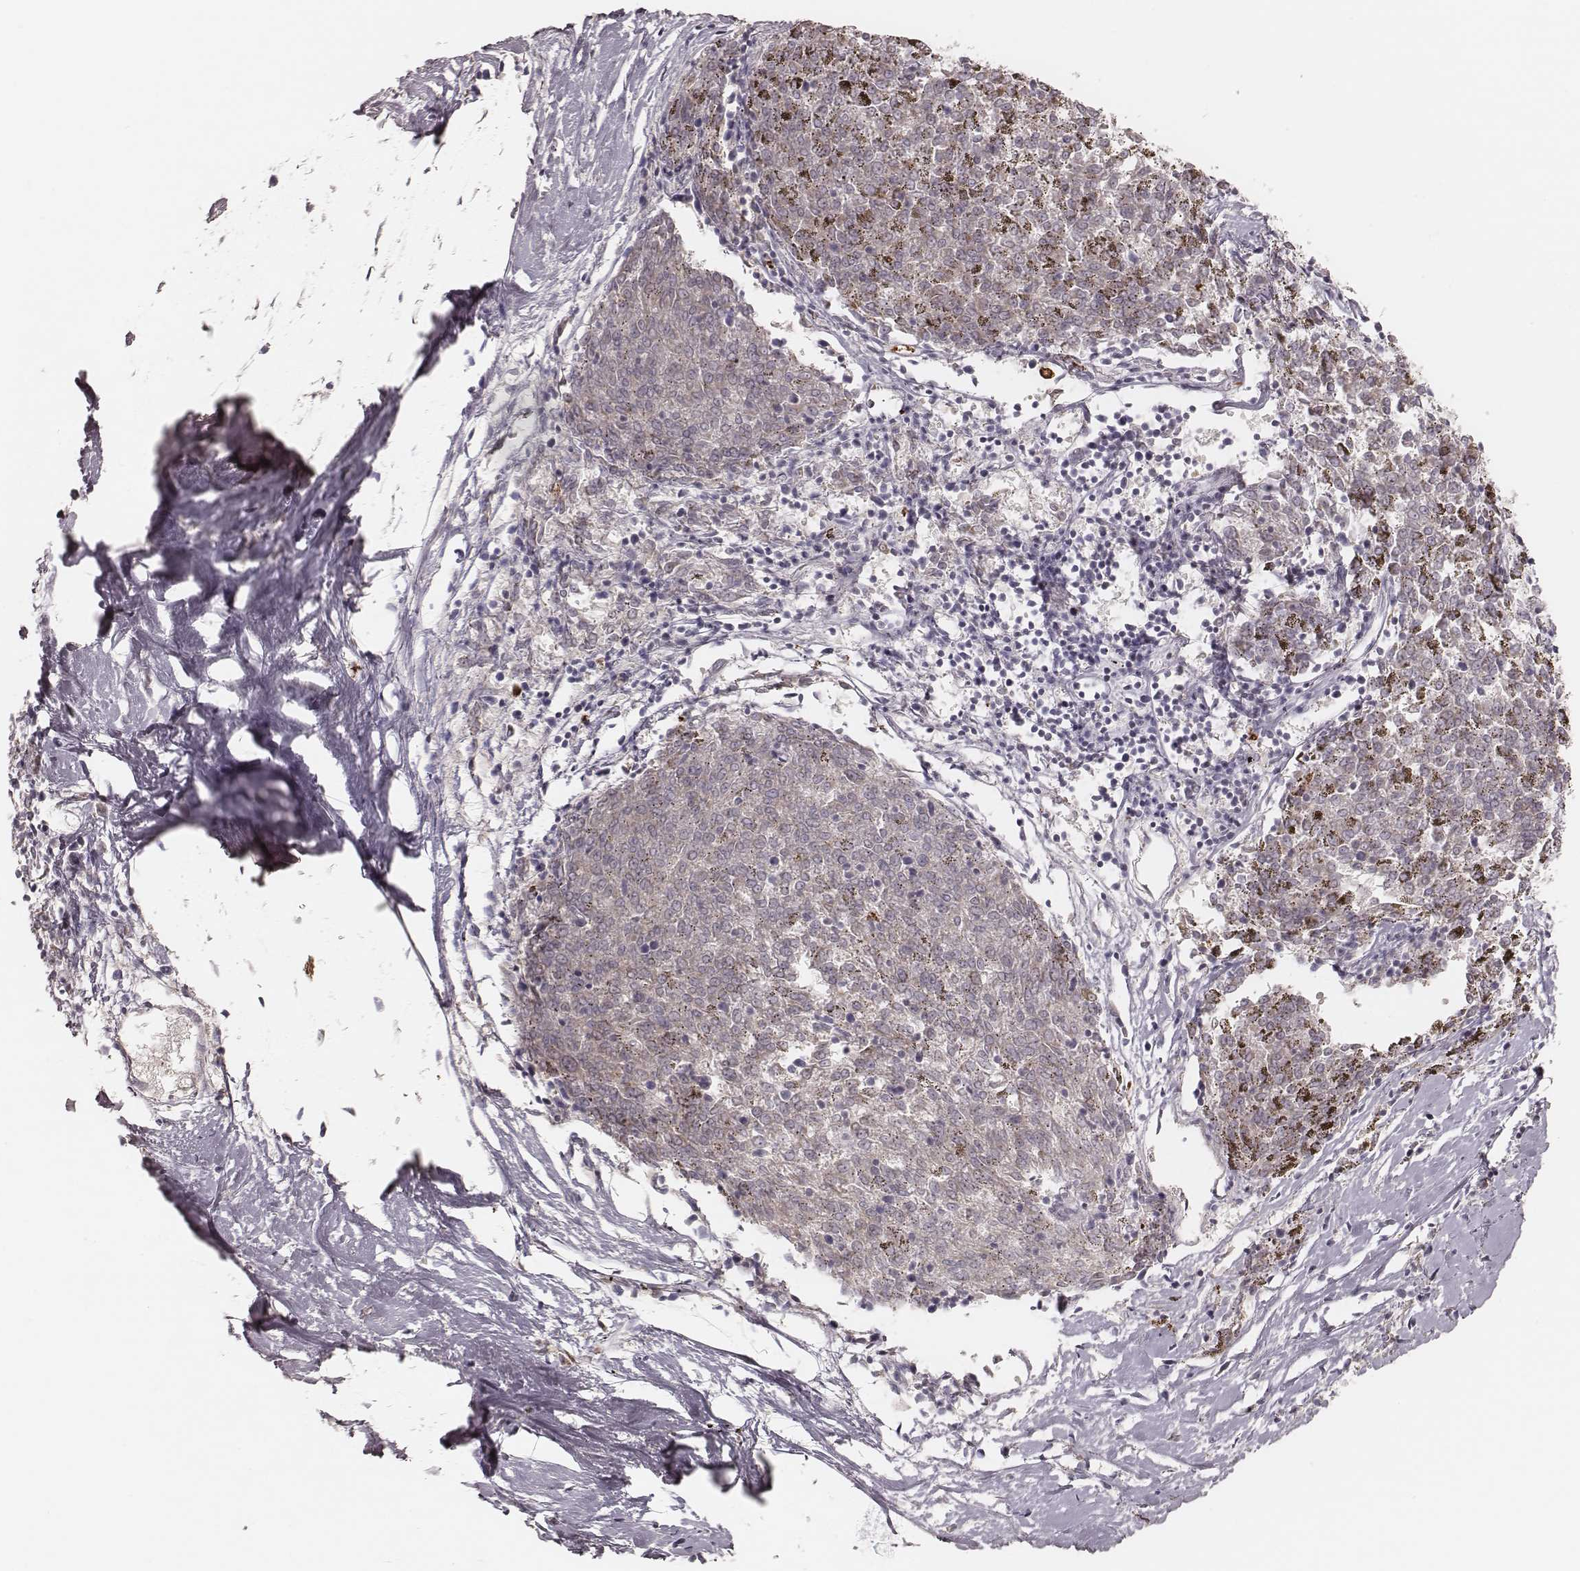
{"staining": {"intensity": "negative", "quantity": "none", "location": "none"}, "tissue": "melanoma", "cell_type": "Tumor cells", "image_type": "cancer", "snomed": [{"axis": "morphology", "description": "Malignant melanoma, NOS"}, {"axis": "topography", "description": "Skin"}], "caption": "A high-resolution histopathology image shows immunohistochemistry staining of melanoma, which displays no significant positivity in tumor cells. (Stains: DAB immunohistochemistry with hematoxylin counter stain, Microscopy: brightfield microscopy at high magnification).", "gene": "ABCA7", "patient": {"sex": "female", "age": 72}}